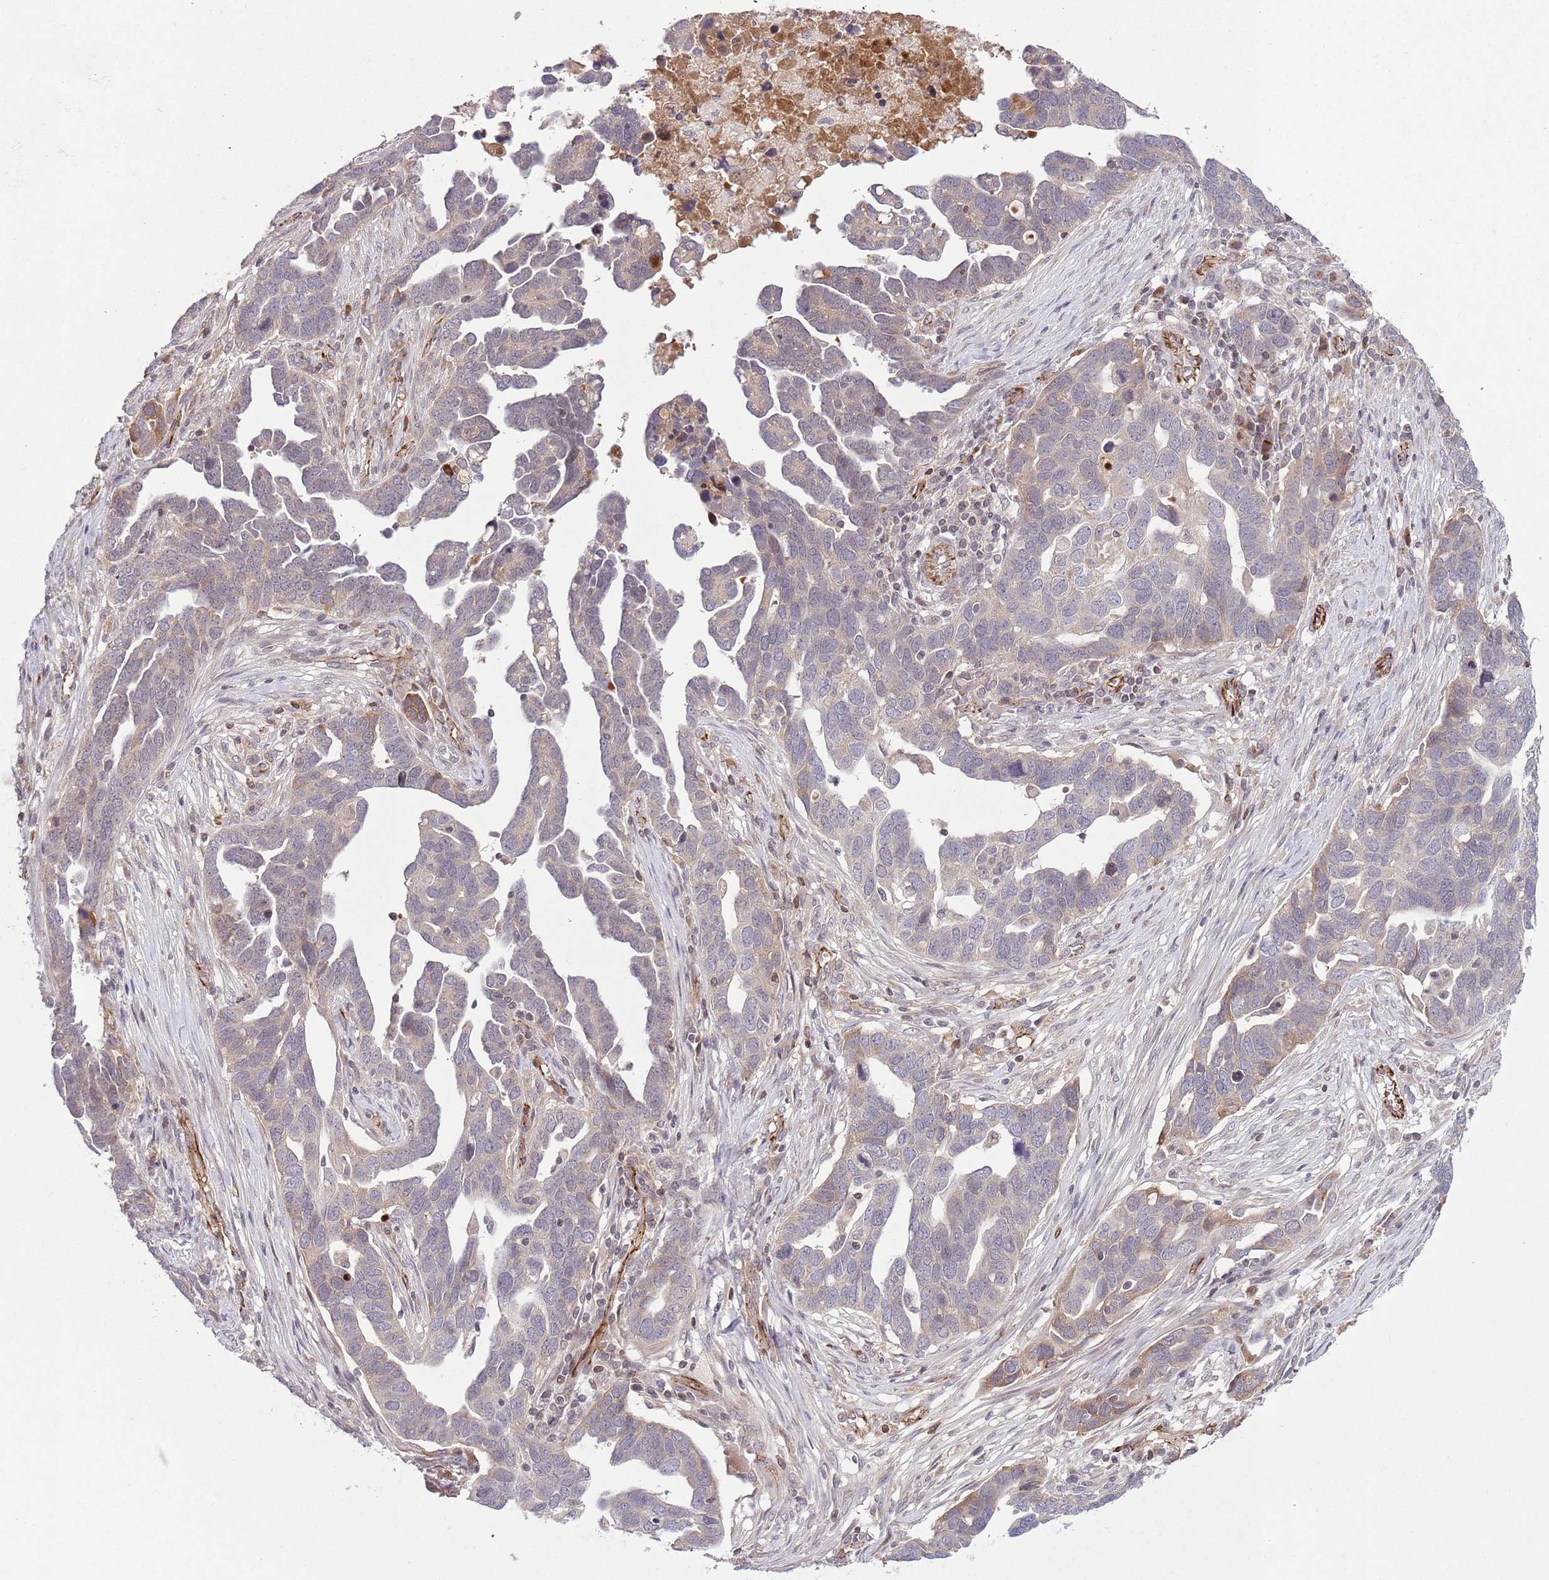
{"staining": {"intensity": "weak", "quantity": "<25%", "location": "cytoplasmic/membranous"}, "tissue": "ovarian cancer", "cell_type": "Tumor cells", "image_type": "cancer", "snomed": [{"axis": "morphology", "description": "Cystadenocarcinoma, serous, NOS"}, {"axis": "topography", "description": "Ovary"}], "caption": "A high-resolution histopathology image shows IHC staining of ovarian cancer, which shows no significant staining in tumor cells.", "gene": "DPP10", "patient": {"sex": "female", "age": 54}}